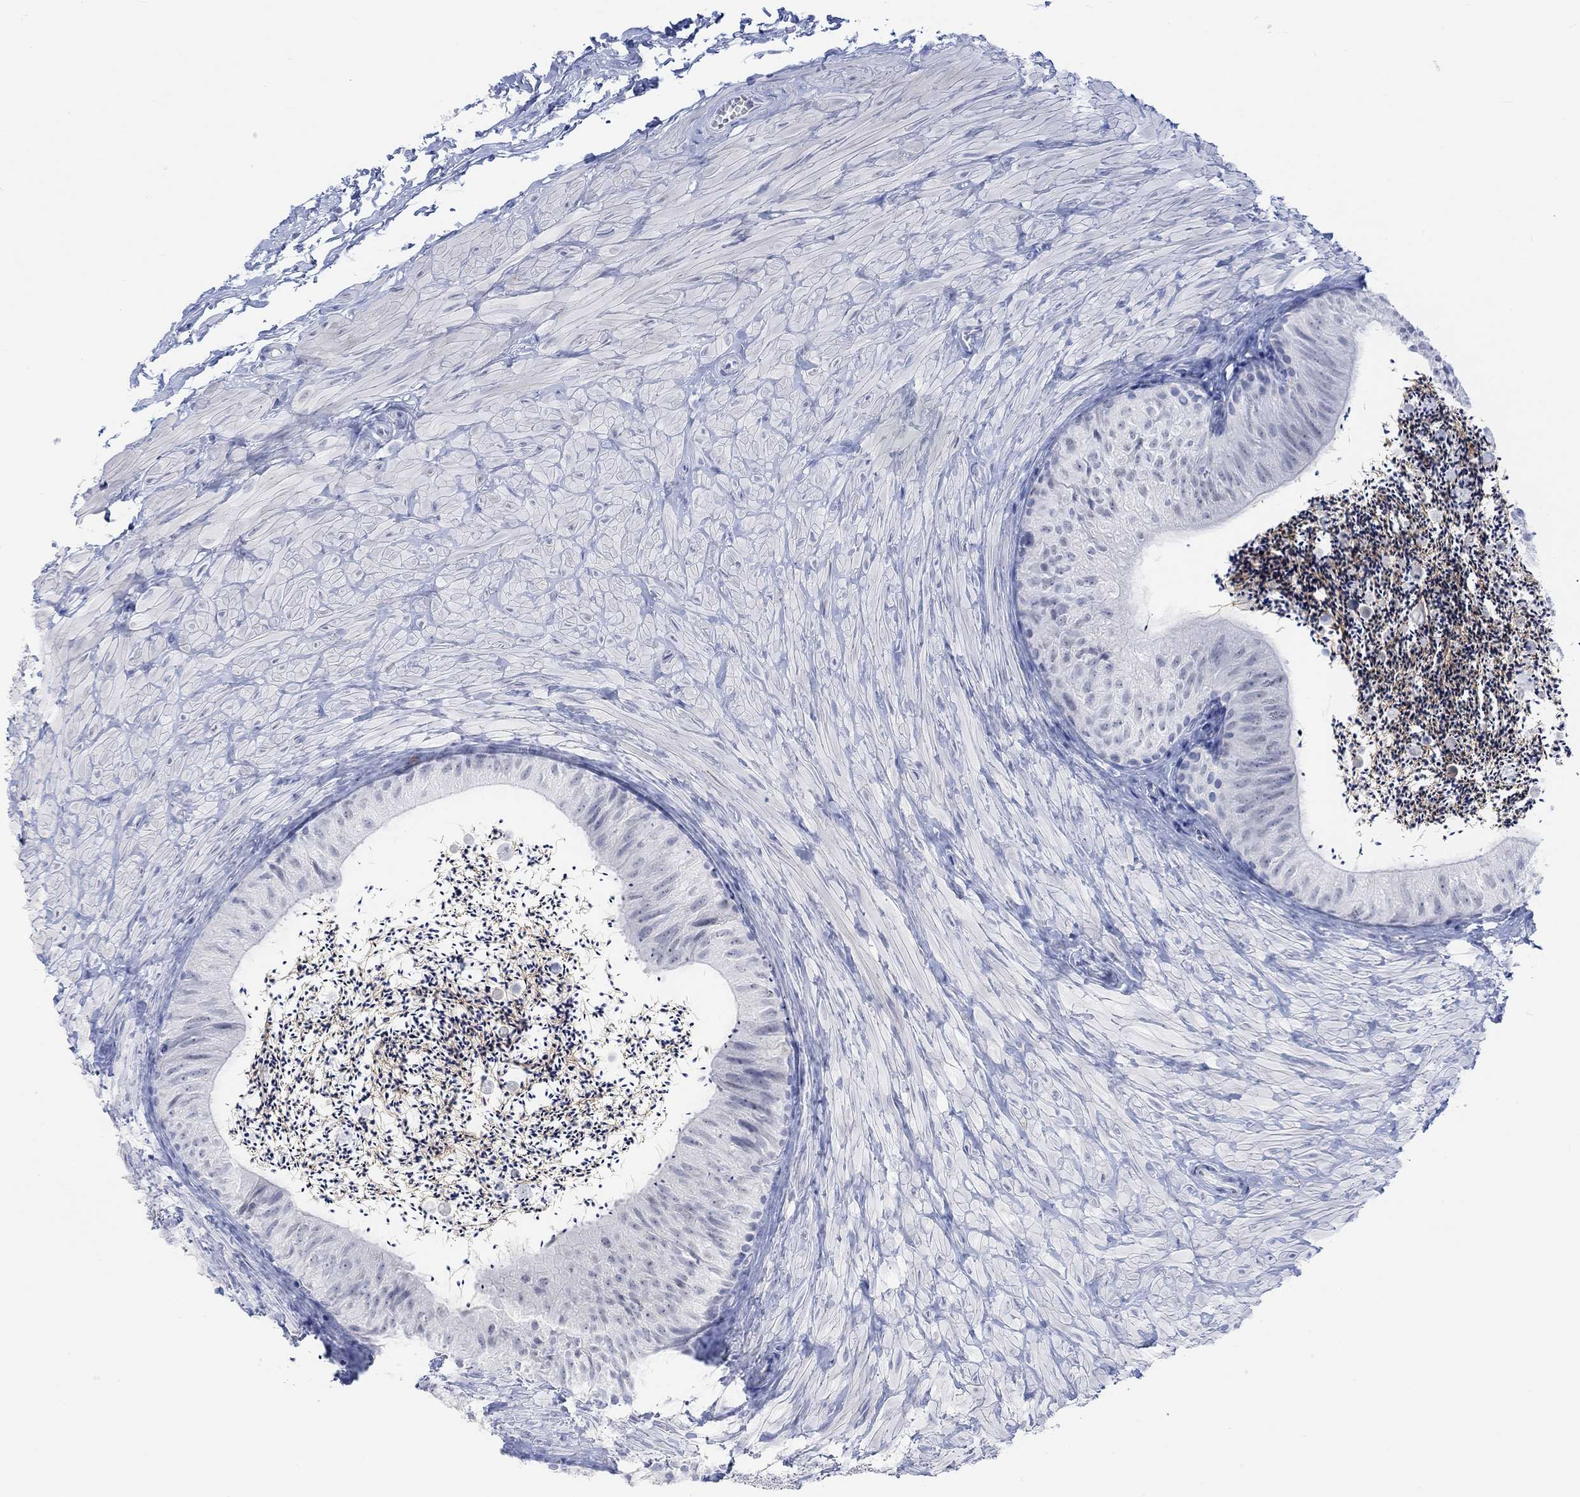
{"staining": {"intensity": "negative", "quantity": "none", "location": "none"}, "tissue": "epididymis", "cell_type": "Glandular cells", "image_type": "normal", "snomed": [{"axis": "morphology", "description": "Normal tissue, NOS"}, {"axis": "topography", "description": "Epididymis"}], "caption": "High magnification brightfield microscopy of normal epididymis stained with DAB (3,3'-diaminobenzidine) (brown) and counterstained with hematoxylin (blue): glandular cells show no significant staining. Brightfield microscopy of immunohistochemistry stained with DAB (brown) and hematoxylin (blue), captured at high magnification.", "gene": "AK8", "patient": {"sex": "male", "age": 32}}